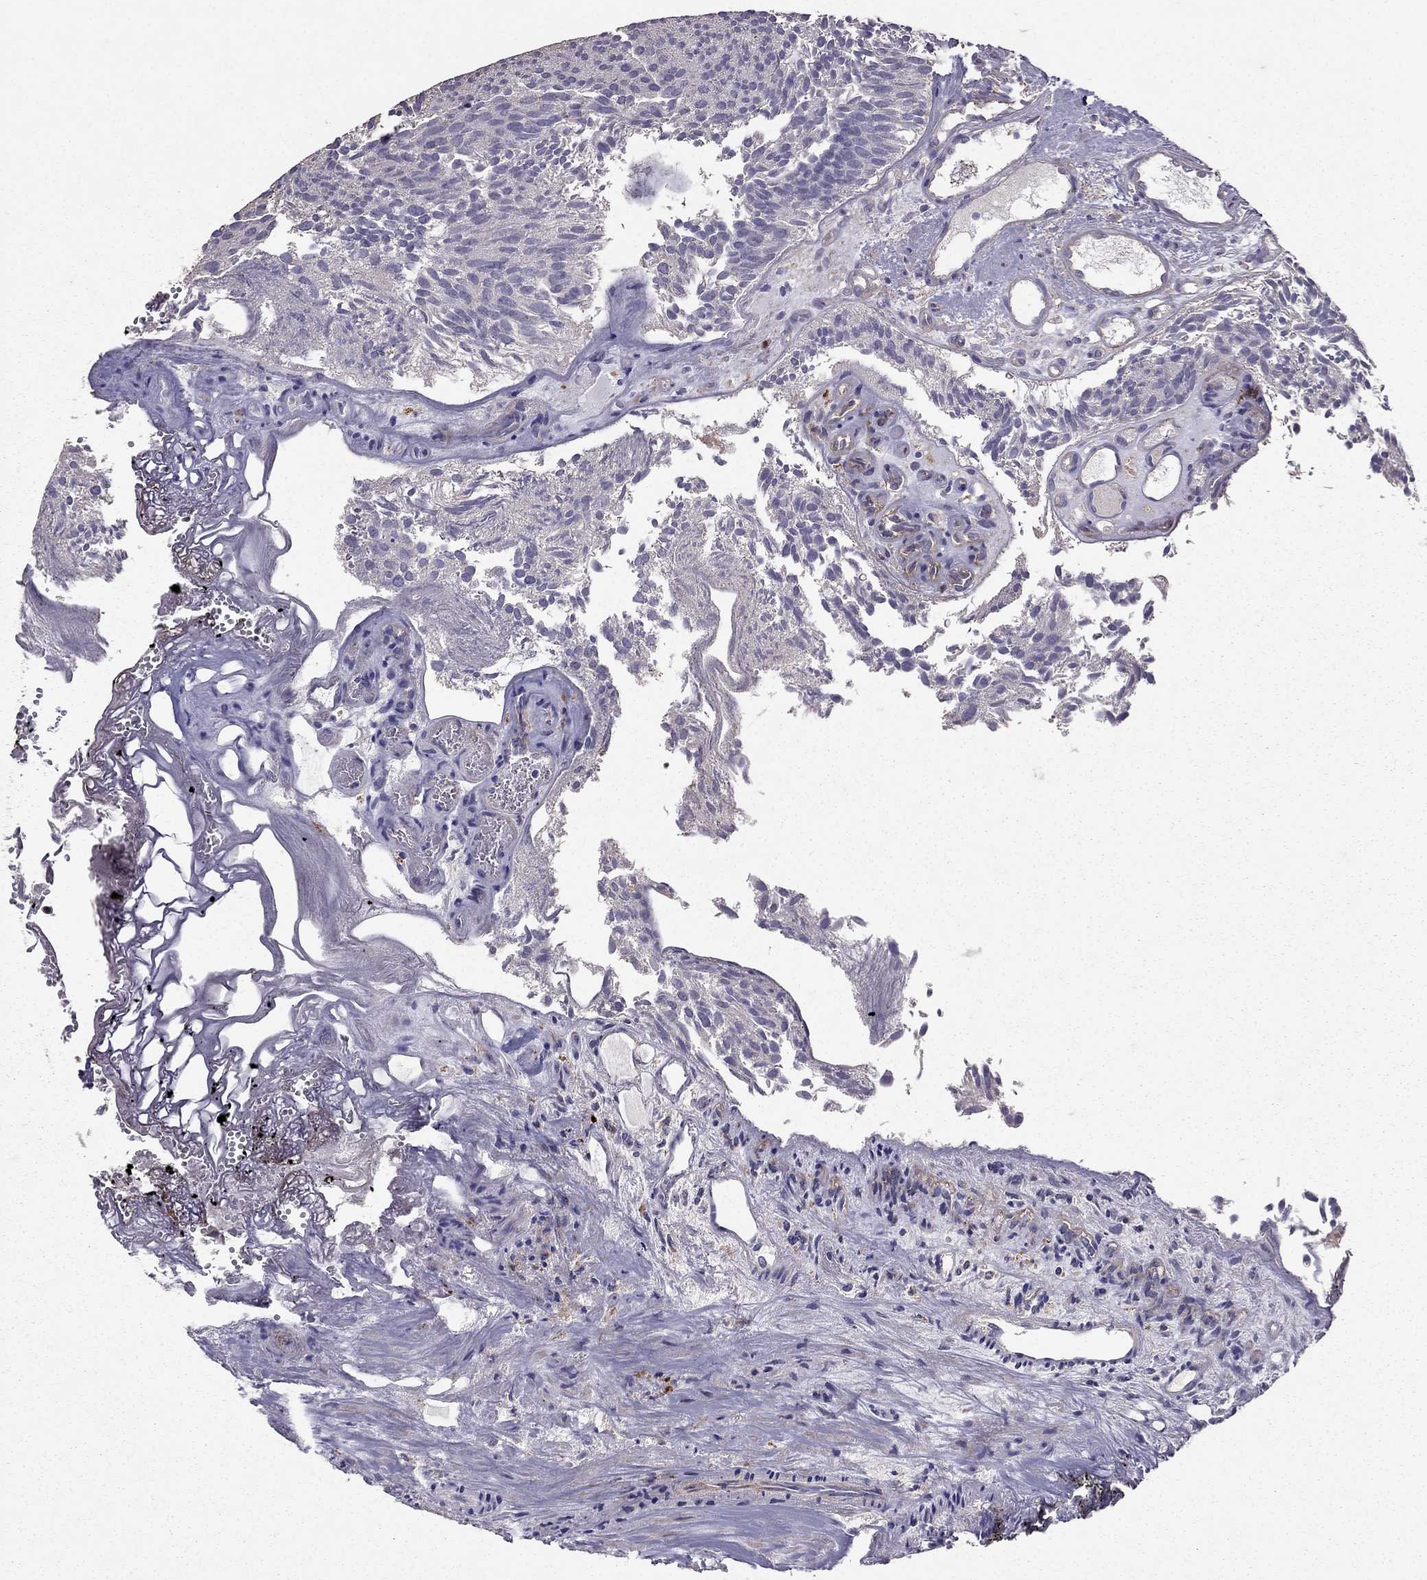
{"staining": {"intensity": "negative", "quantity": "none", "location": "none"}, "tissue": "urothelial cancer", "cell_type": "Tumor cells", "image_type": "cancer", "snomed": [{"axis": "morphology", "description": "Urothelial carcinoma, Low grade"}, {"axis": "topography", "description": "Urinary bladder"}], "caption": "High power microscopy image of an immunohistochemistry photomicrograph of urothelial carcinoma (low-grade), revealing no significant expression in tumor cells. Brightfield microscopy of immunohistochemistry (IHC) stained with DAB (brown) and hematoxylin (blue), captured at high magnification.", "gene": "RASIP1", "patient": {"sex": "female", "age": 87}}